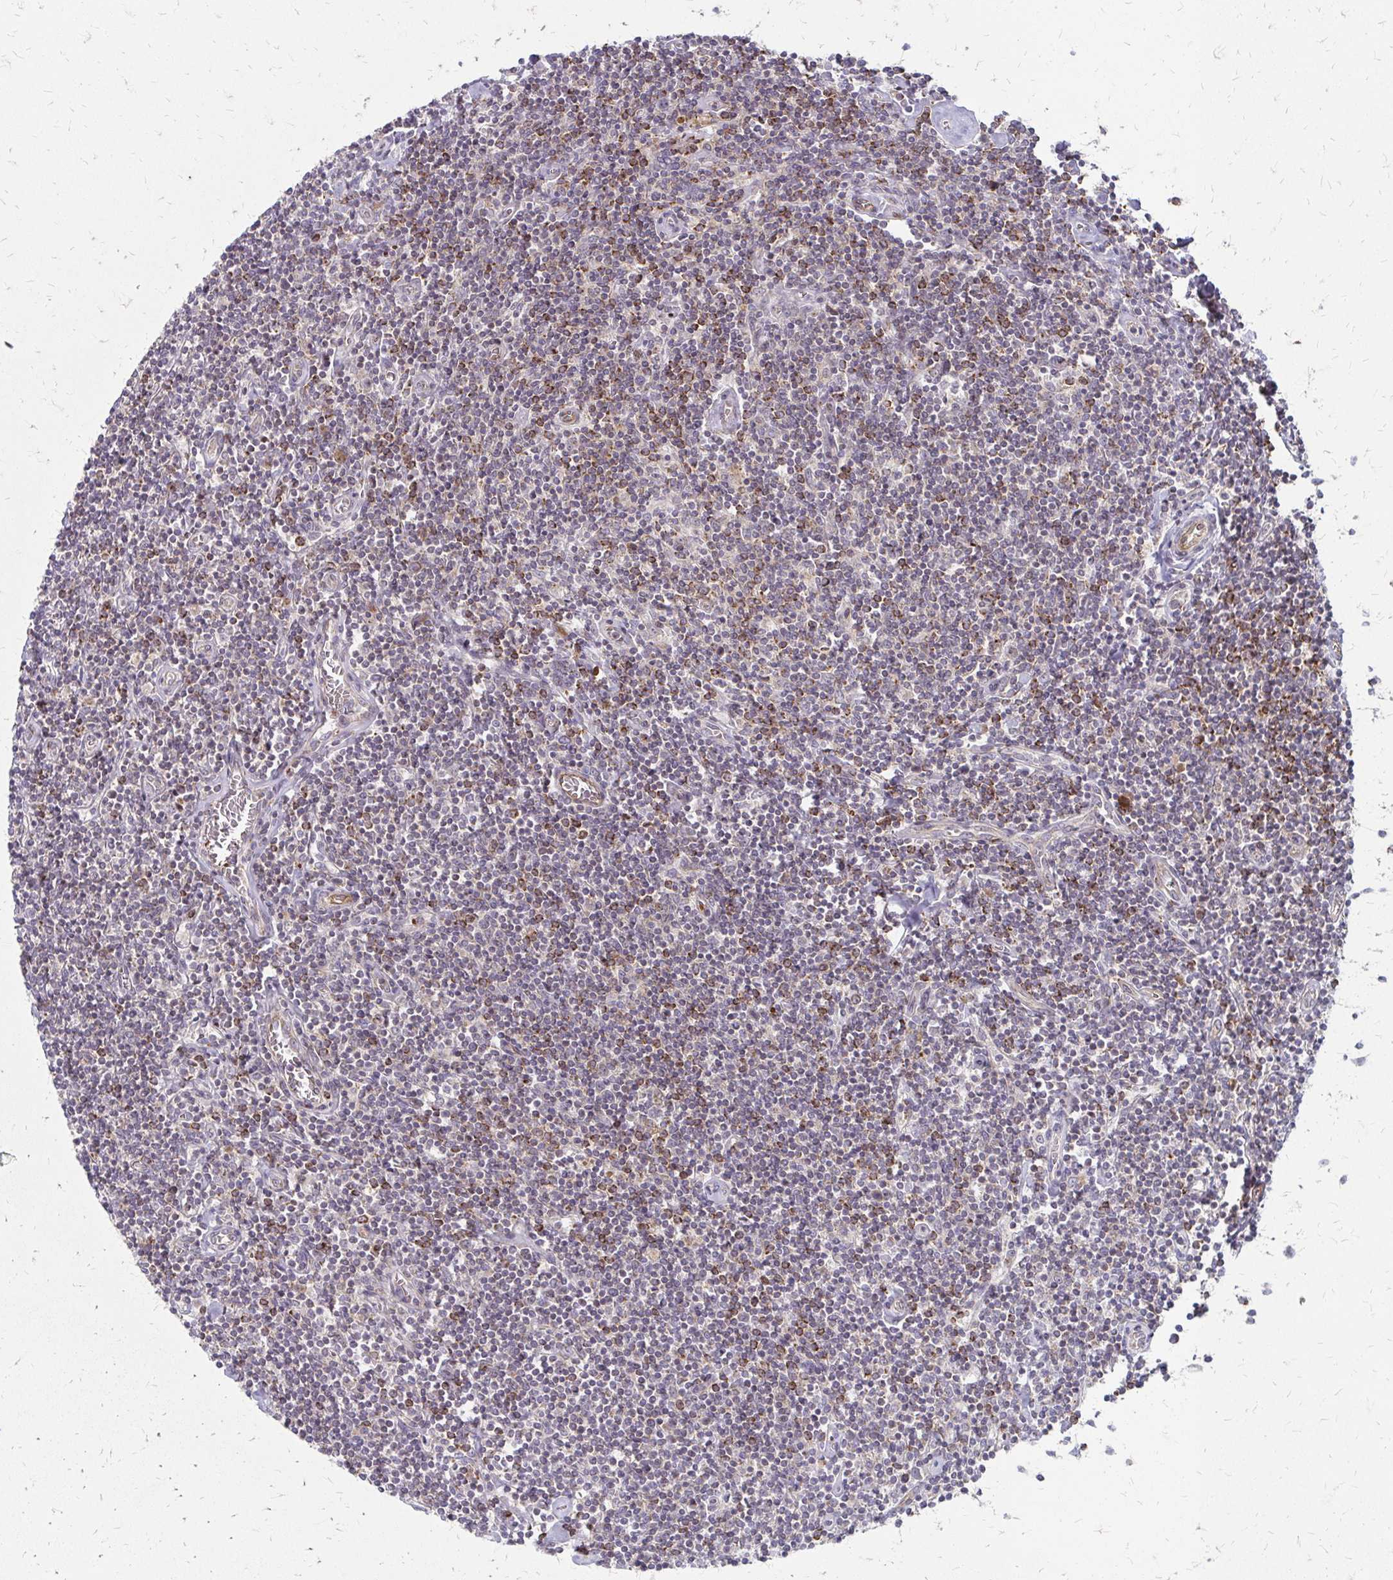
{"staining": {"intensity": "negative", "quantity": "none", "location": "none"}, "tissue": "lymphoma", "cell_type": "Tumor cells", "image_type": "cancer", "snomed": [{"axis": "morphology", "description": "Hodgkin's disease, NOS"}, {"axis": "topography", "description": "Lymph node"}], "caption": "Human lymphoma stained for a protein using IHC reveals no positivity in tumor cells.", "gene": "ZNF383", "patient": {"sex": "male", "age": 40}}